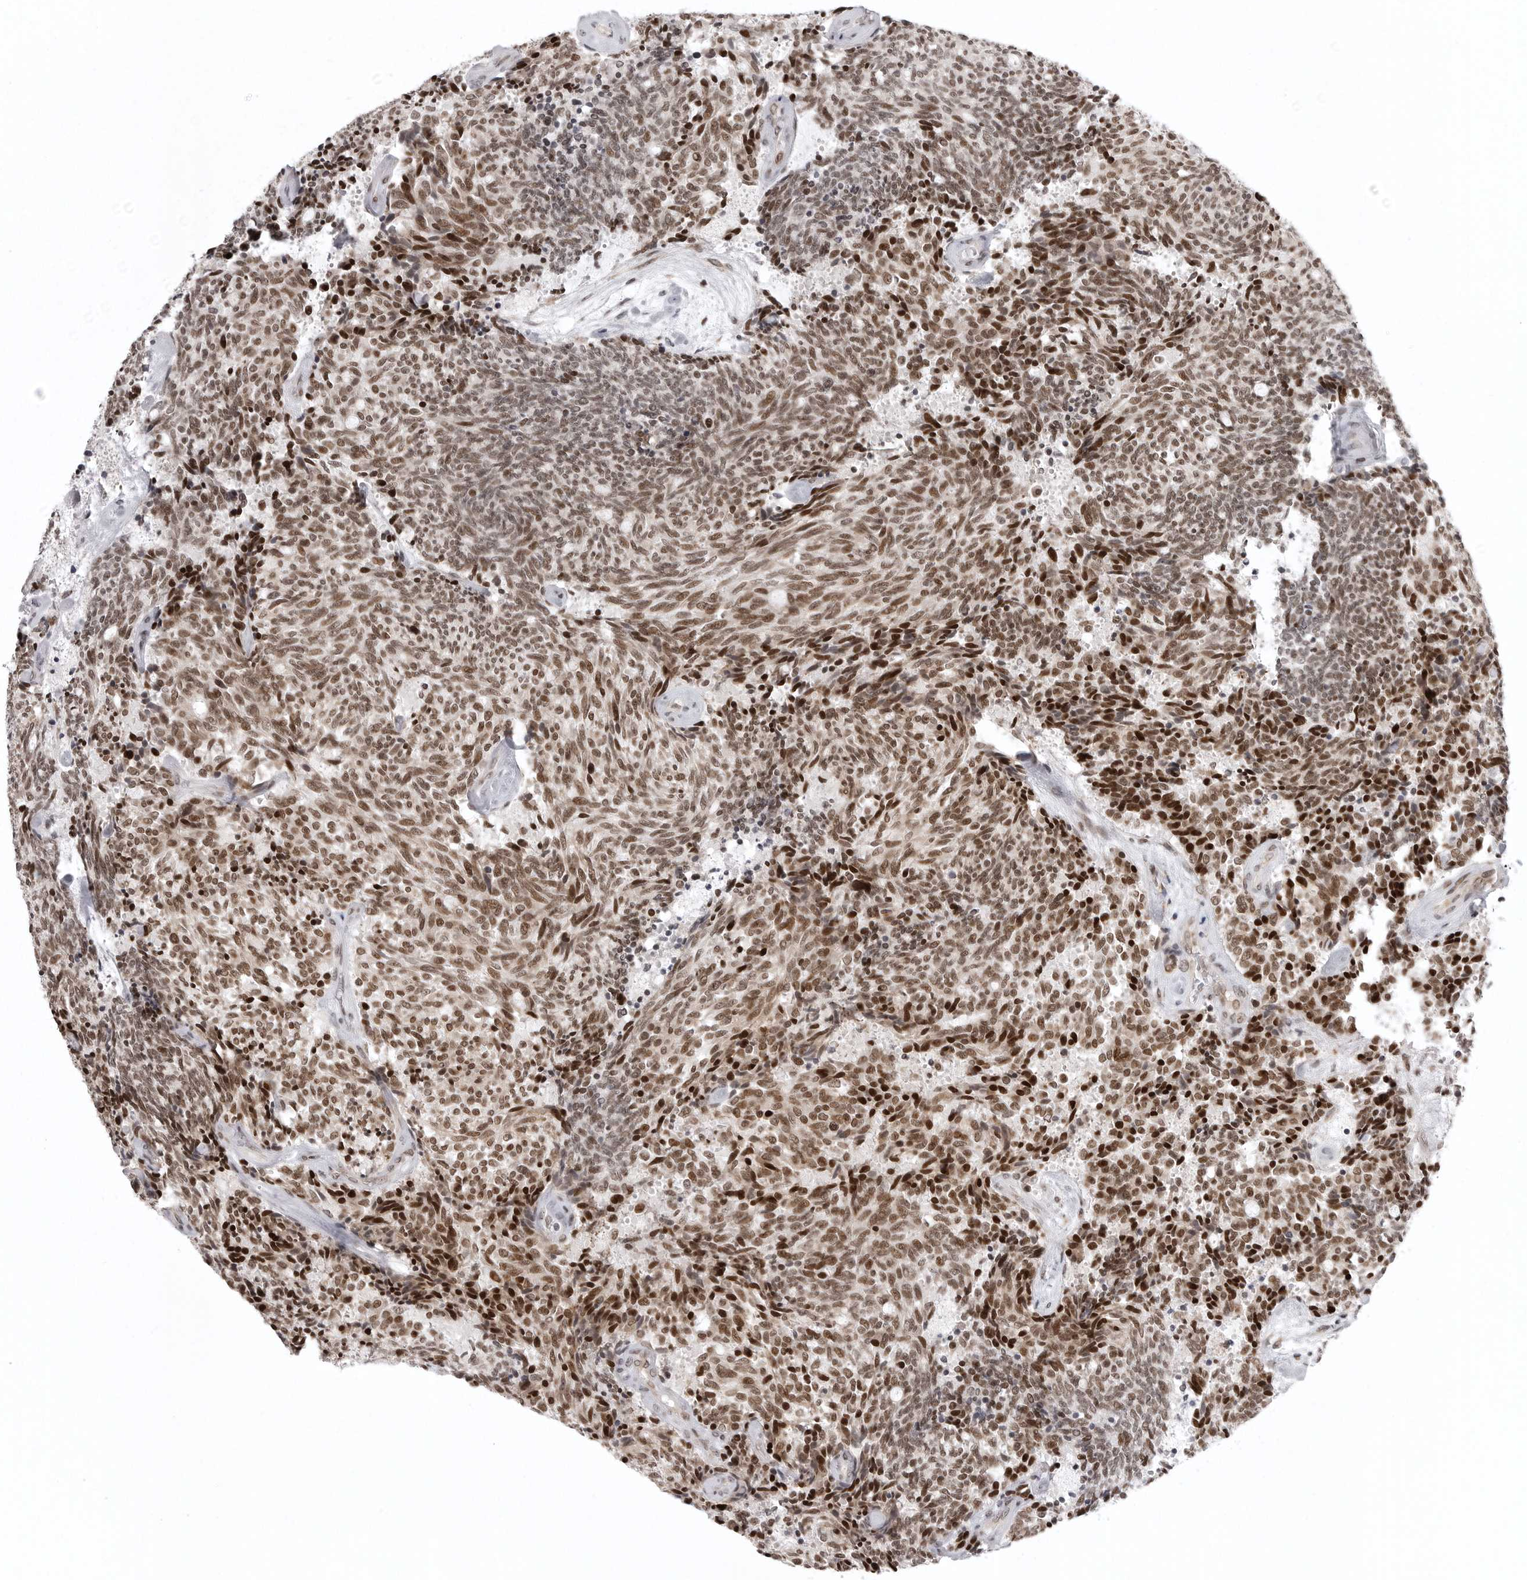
{"staining": {"intensity": "strong", "quantity": ">75%", "location": "nuclear"}, "tissue": "carcinoid", "cell_type": "Tumor cells", "image_type": "cancer", "snomed": [{"axis": "morphology", "description": "Carcinoid, malignant, NOS"}, {"axis": "topography", "description": "Pancreas"}], "caption": "High-magnification brightfield microscopy of malignant carcinoid stained with DAB (3,3'-diaminobenzidine) (brown) and counterstained with hematoxylin (blue). tumor cells exhibit strong nuclear staining is present in approximately>75% of cells.", "gene": "PRDM10", "patient": {"sex": "female", "age": 54}}